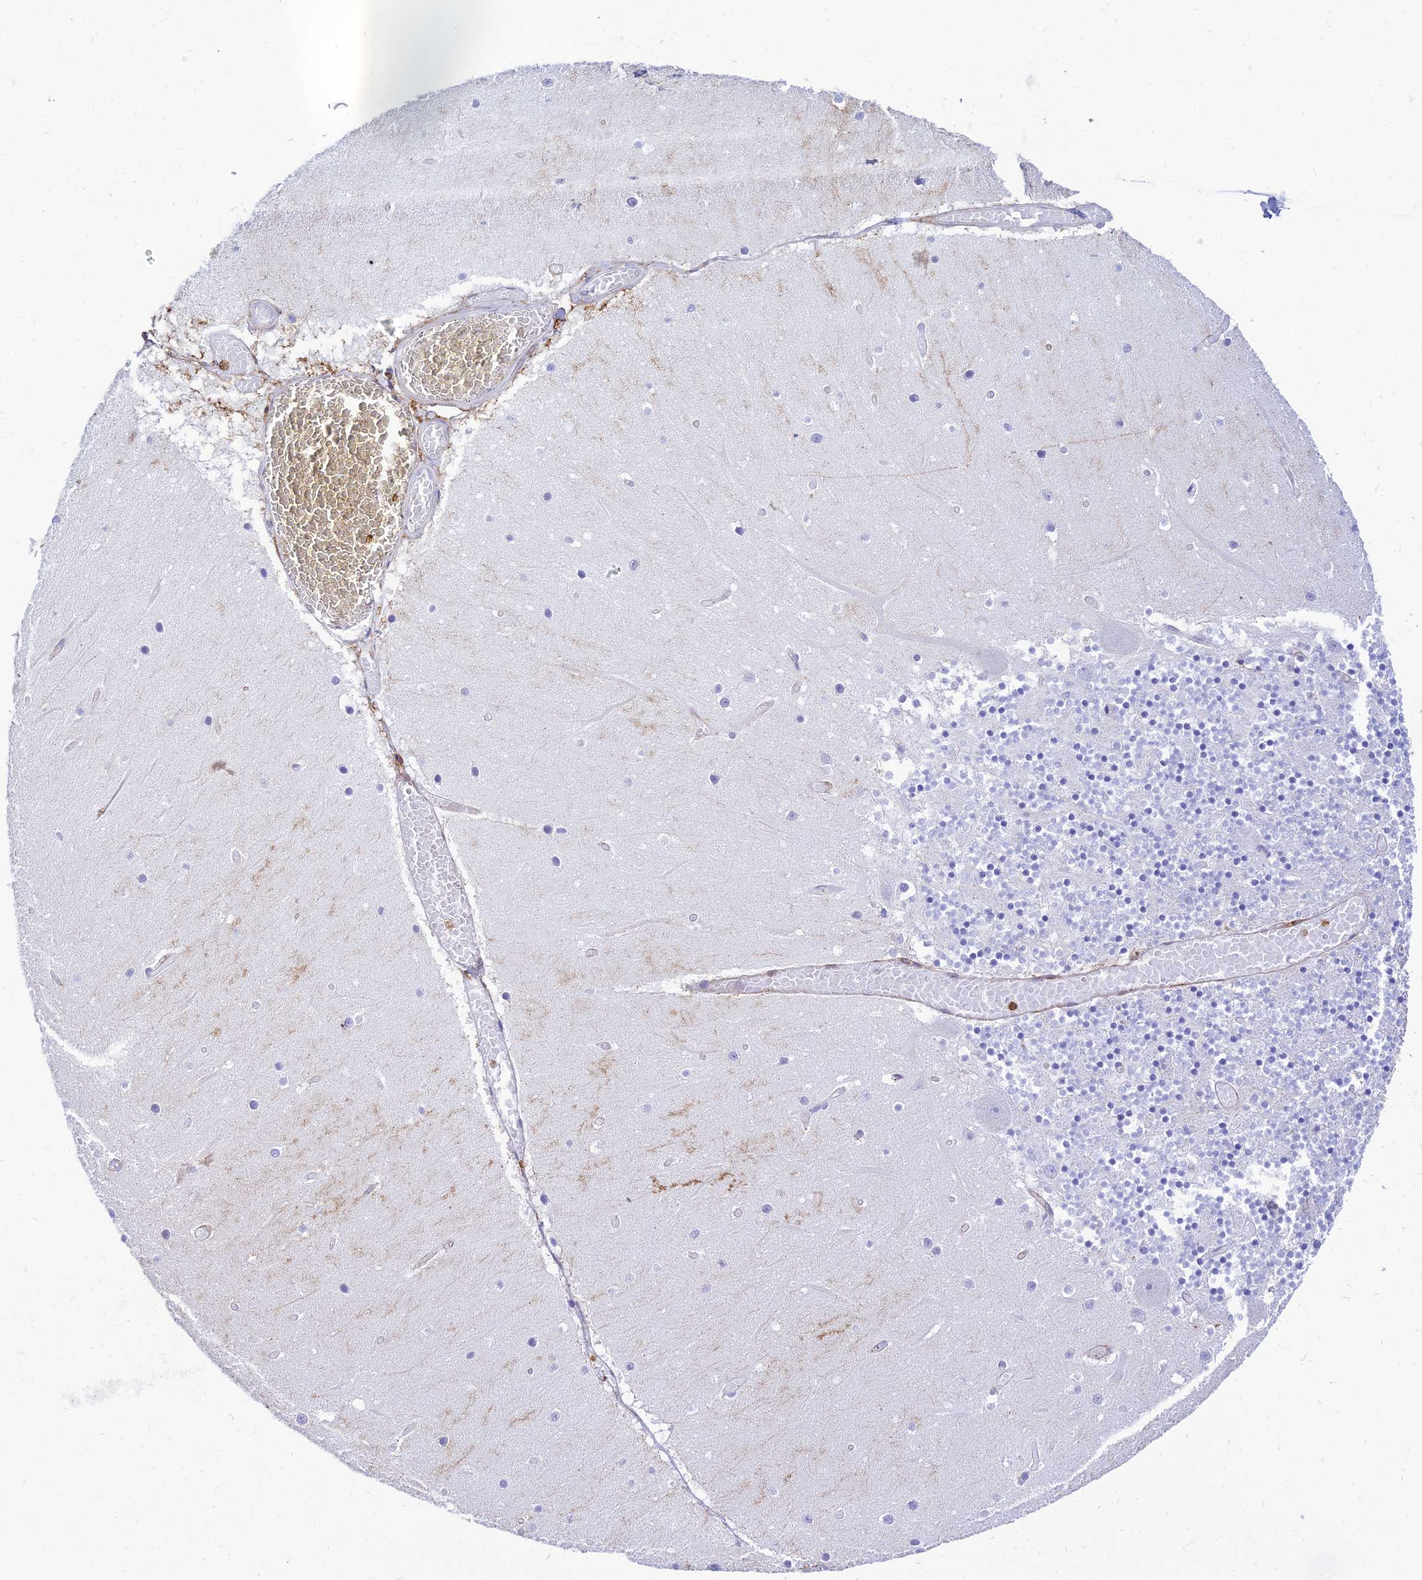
{"staining": {"intensity": "negative", "quantity": "none", "location": "none"}, "tissue": "cerebellum", "cell_type": "Cells in granular layer", "image_type": "normal", "snomed": [{"axis": "morphology", "description": "Normal tissue, NOS"}, {"axis": "topography", "description": "Cerebellum"}], "caption": "Immunohistochemistry (IHC) image of benign human cerebellum stained for a protein (brown), which exhibits no positivity in cells in granular layer. Brightfield microscopy of immunohistochemistry (IHC) stained with DAB (3,3'-diaminobenzidine) (brown) and hematoxylin (blue), captured at high magnification.", "gene": "SREK1IP1", "patient": {"sex": "female", "age": 28}}